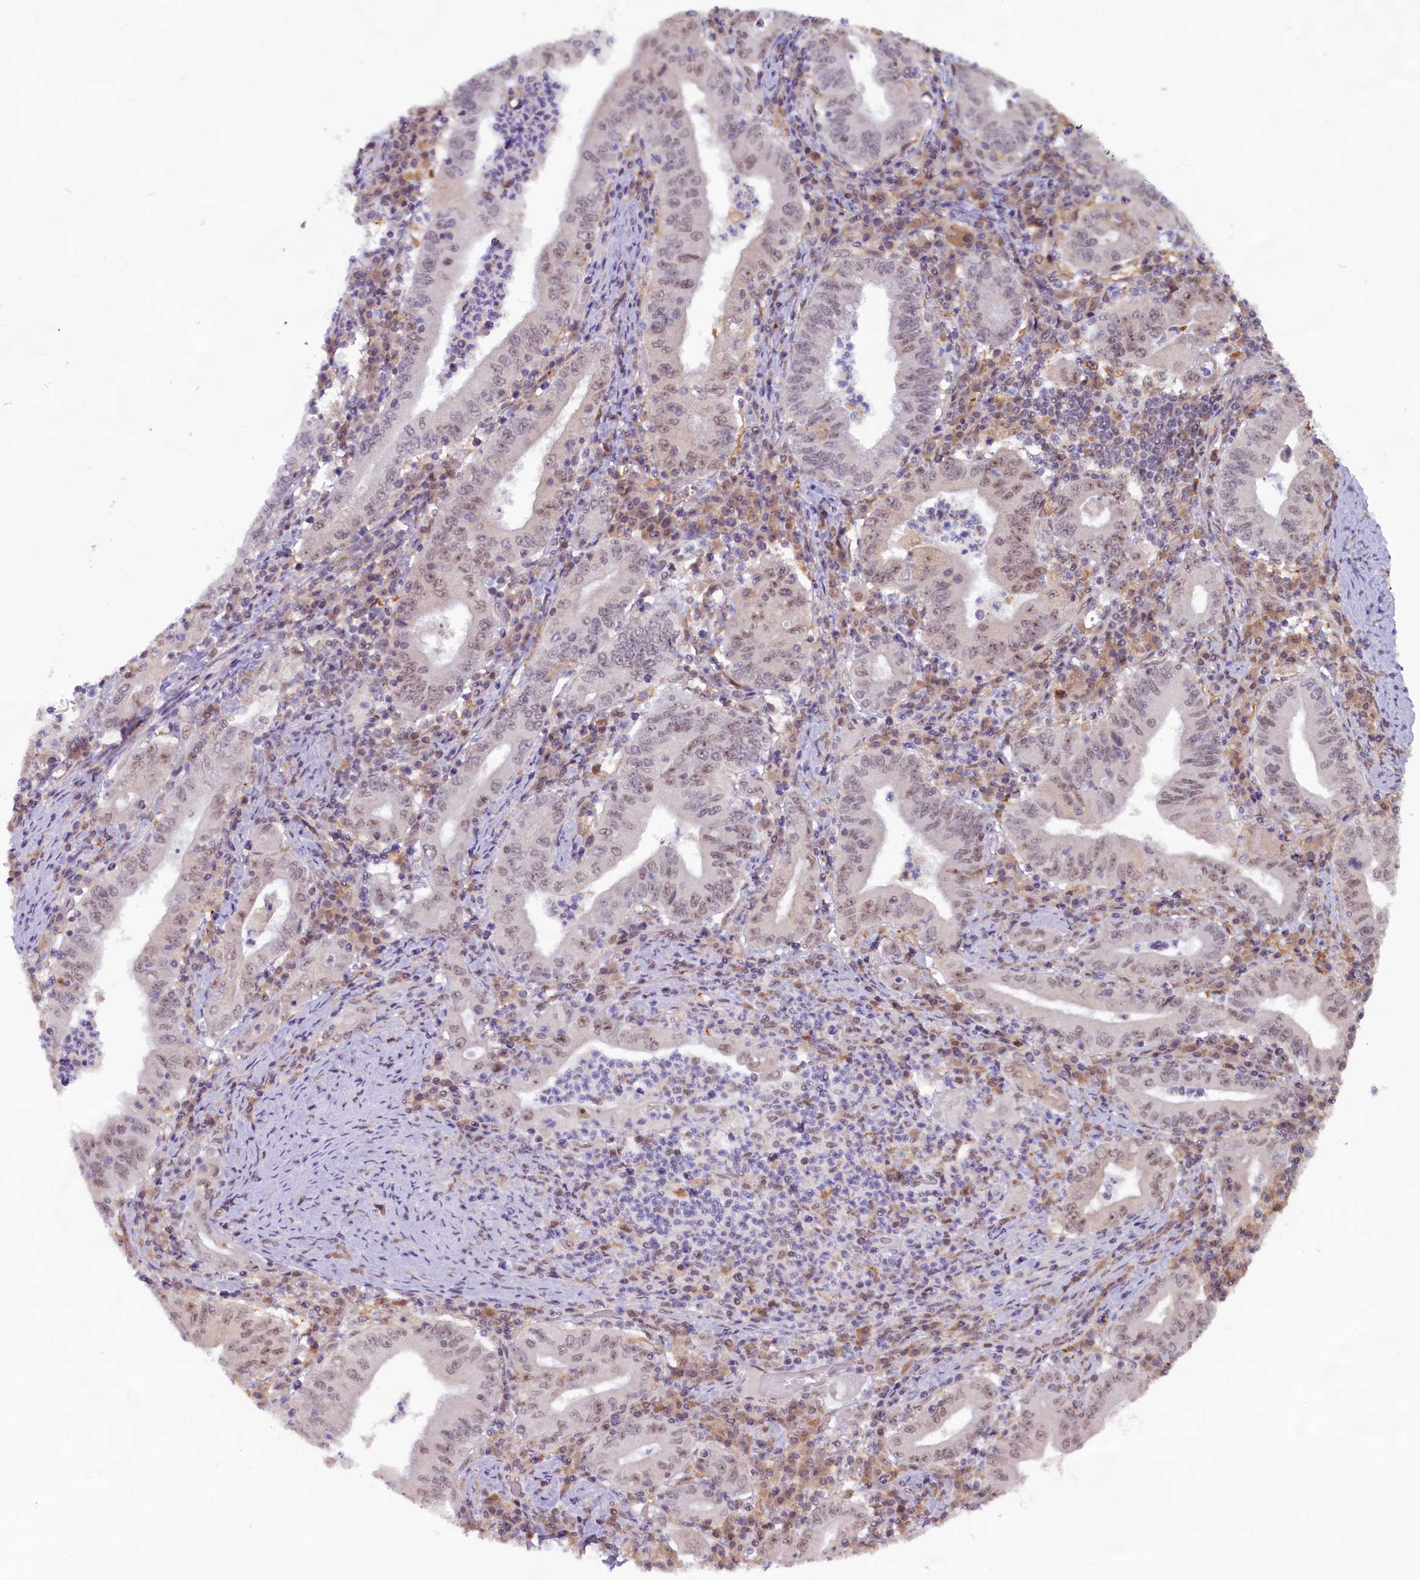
{"staining": {"intensity": "weak", "quantity": "25%-75%", "location": "nuclear"}, "tissue": "stomach cancer", "cell_type": "Tumor cells", "image_type": "cancer", "snomed": [{"axis": "morphology", "description": "Normal tissue, NOS"}, {"axis": "morphology", "description": "Adenocarcinoma, NOS"}, {"axis": "topography", "description": "Esophagus"}, {"axis": "topography", "description": "Stomach, upper"}, {"axis": "topography", "description": "Peripheral nerve tissue"}], "caption": "A brown stain highlights weak nuclear staining of a protein in human adenocarcinoma (stomach) tumor cells.", "gene": "C1D", "patient": {"sex": "male", "age": 62}}